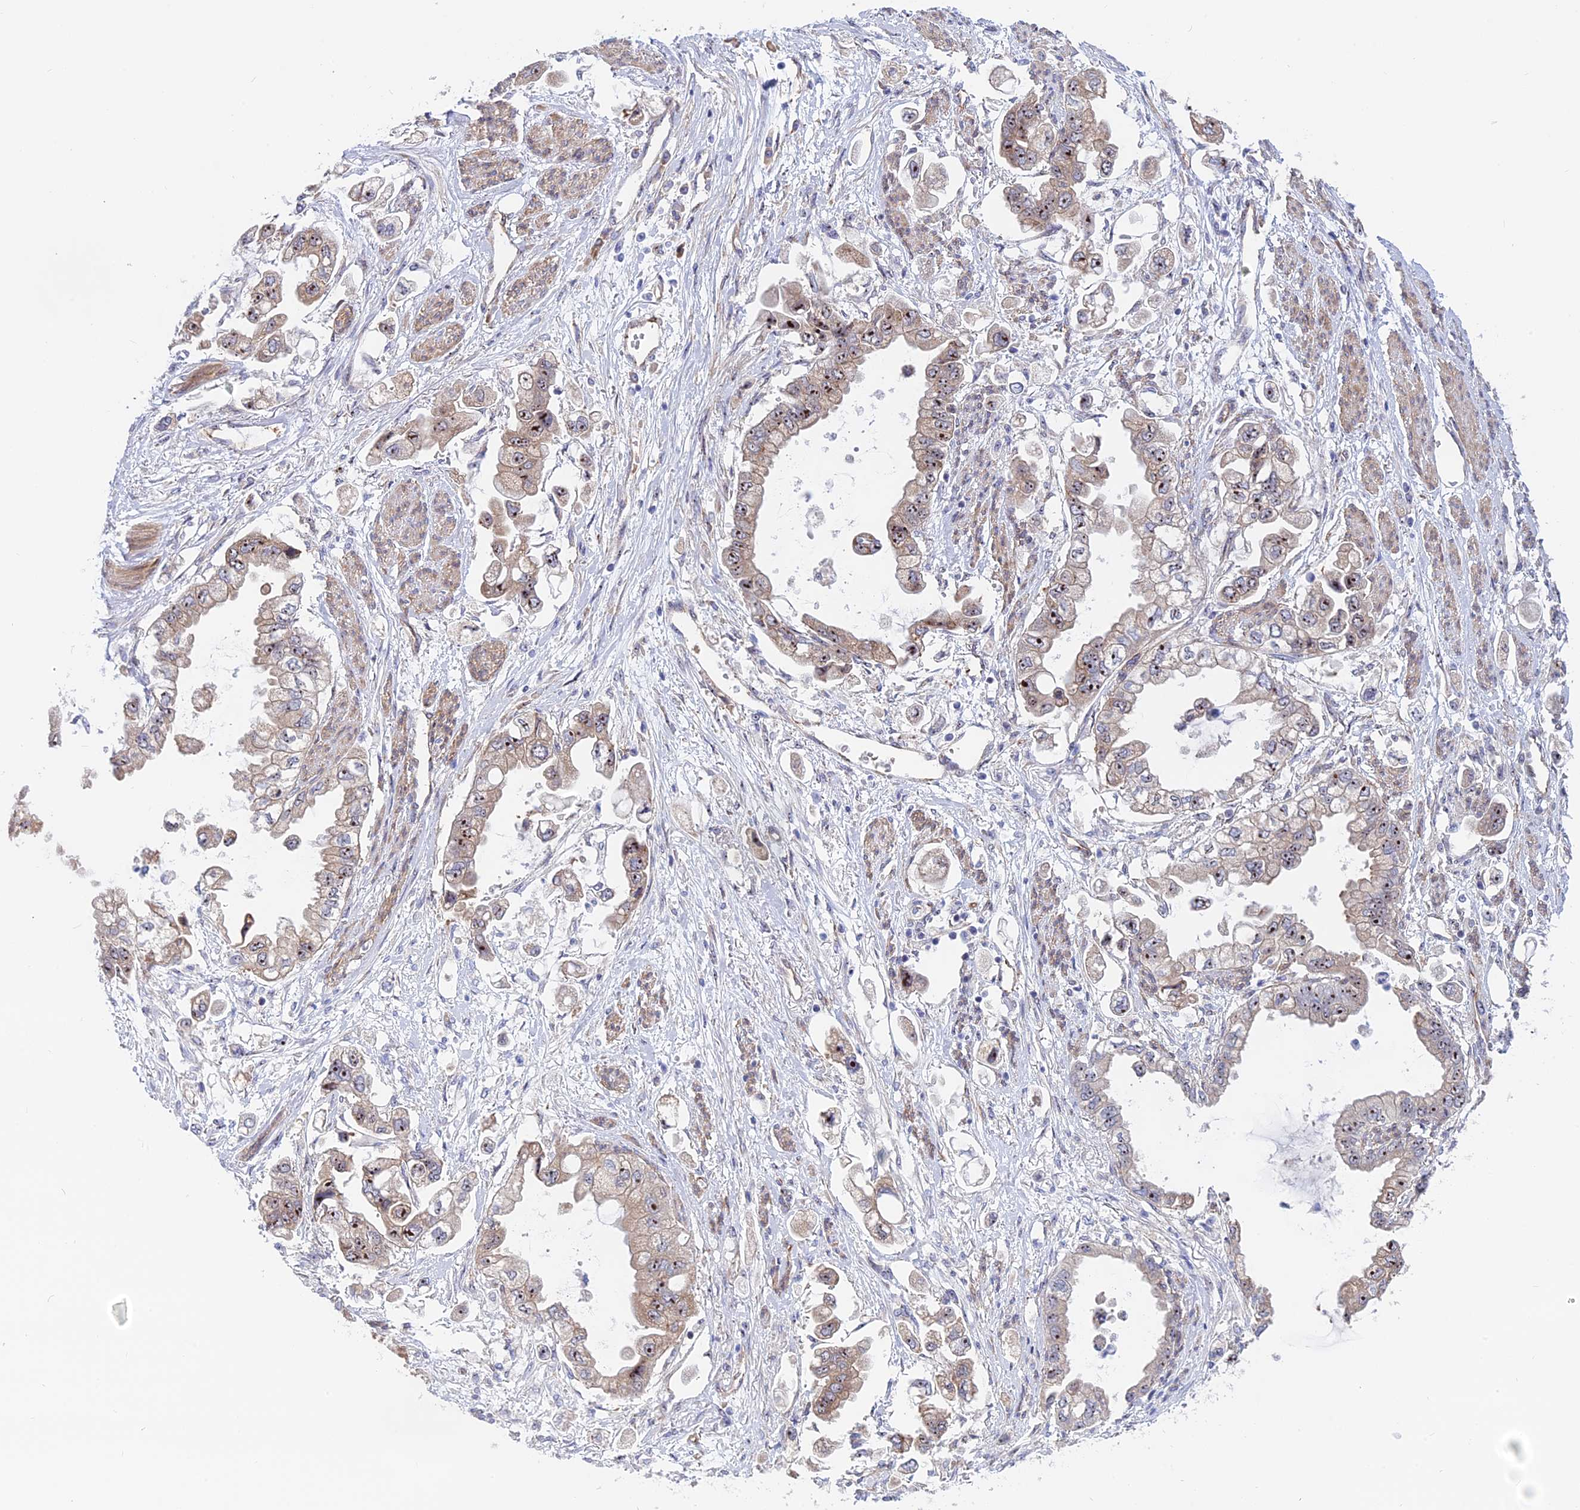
{"staining": {"intensity": "moderate", "quantity": ">75%", "location": "nuclear"}, "tissue": "stomach cancer", "cell_type": "Tumor cells", "image_type": "cancer", "snomed": [{"axis": "morphology", "description": "Adenocarcinoma, NOS"}, {"axis": "topography", "description": "Stomach"}], "caption": "Immunohistochemical staining of adenocarcinoma (stomach) shows medium levels of moderate nuclear protein staining in about >75% of tumor cells.", "gene": "DBNDD1", "patient": {"sex": "male", "age": 62}}